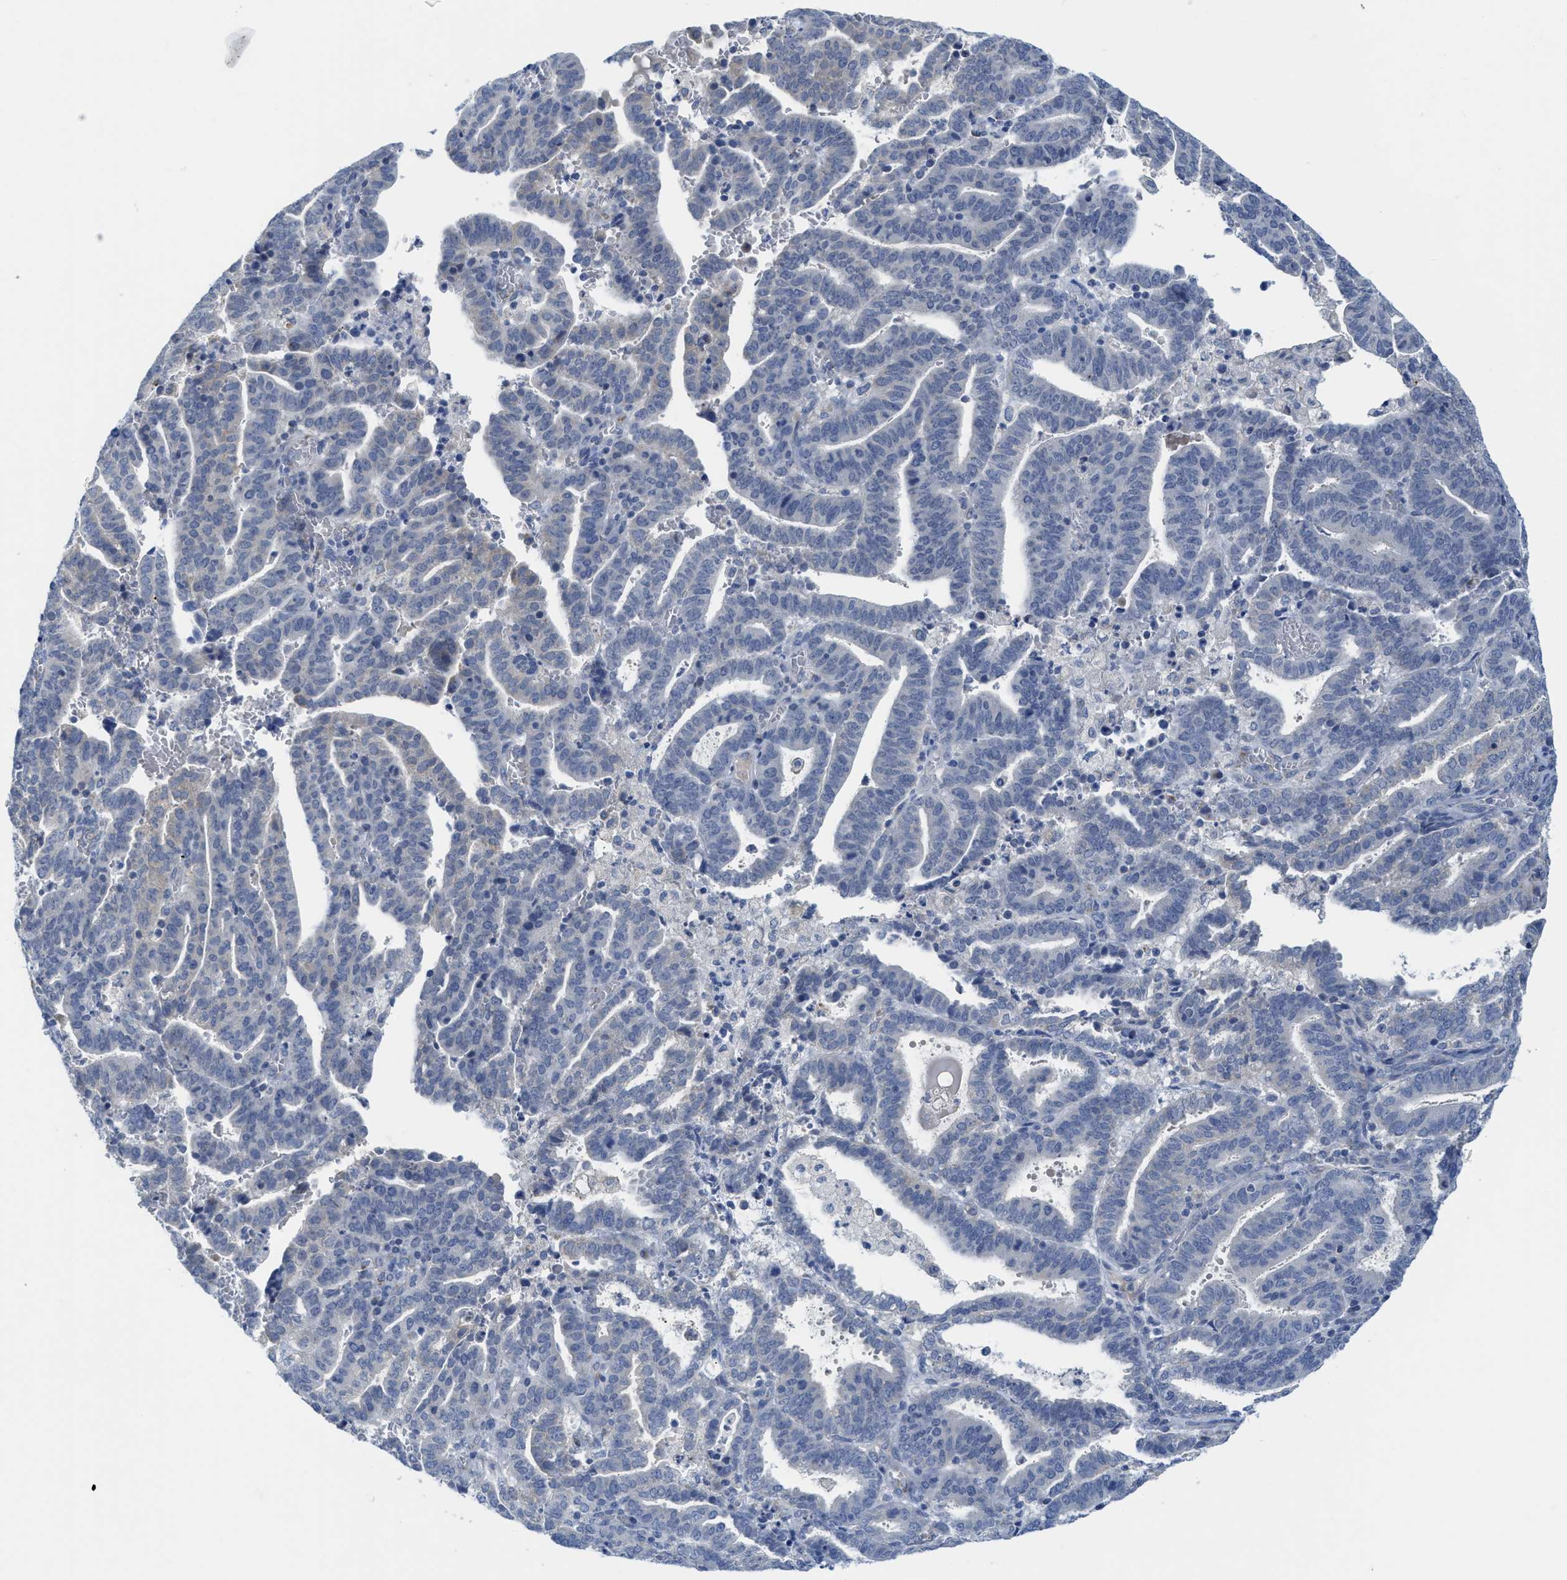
{"staining": {"intensity": "negative", "quantity": "none", "location": "none"}, "tissue": "endometrial cancer", "cell_type": "Tumor cells", "image_type": "cancer", "snomed": [{"axis": "morphology", "description": "Adenocarcinoma, NOS"}, {"axis": "topography", "description": "Uterus"}], "caption": "Endometrial cancer (adenocarcinoma) was stained to show a protein in brown. There is no significant expression in tumor cells.", "gene": "GATD3", "patient": {"sex": "female", "age": 83}}